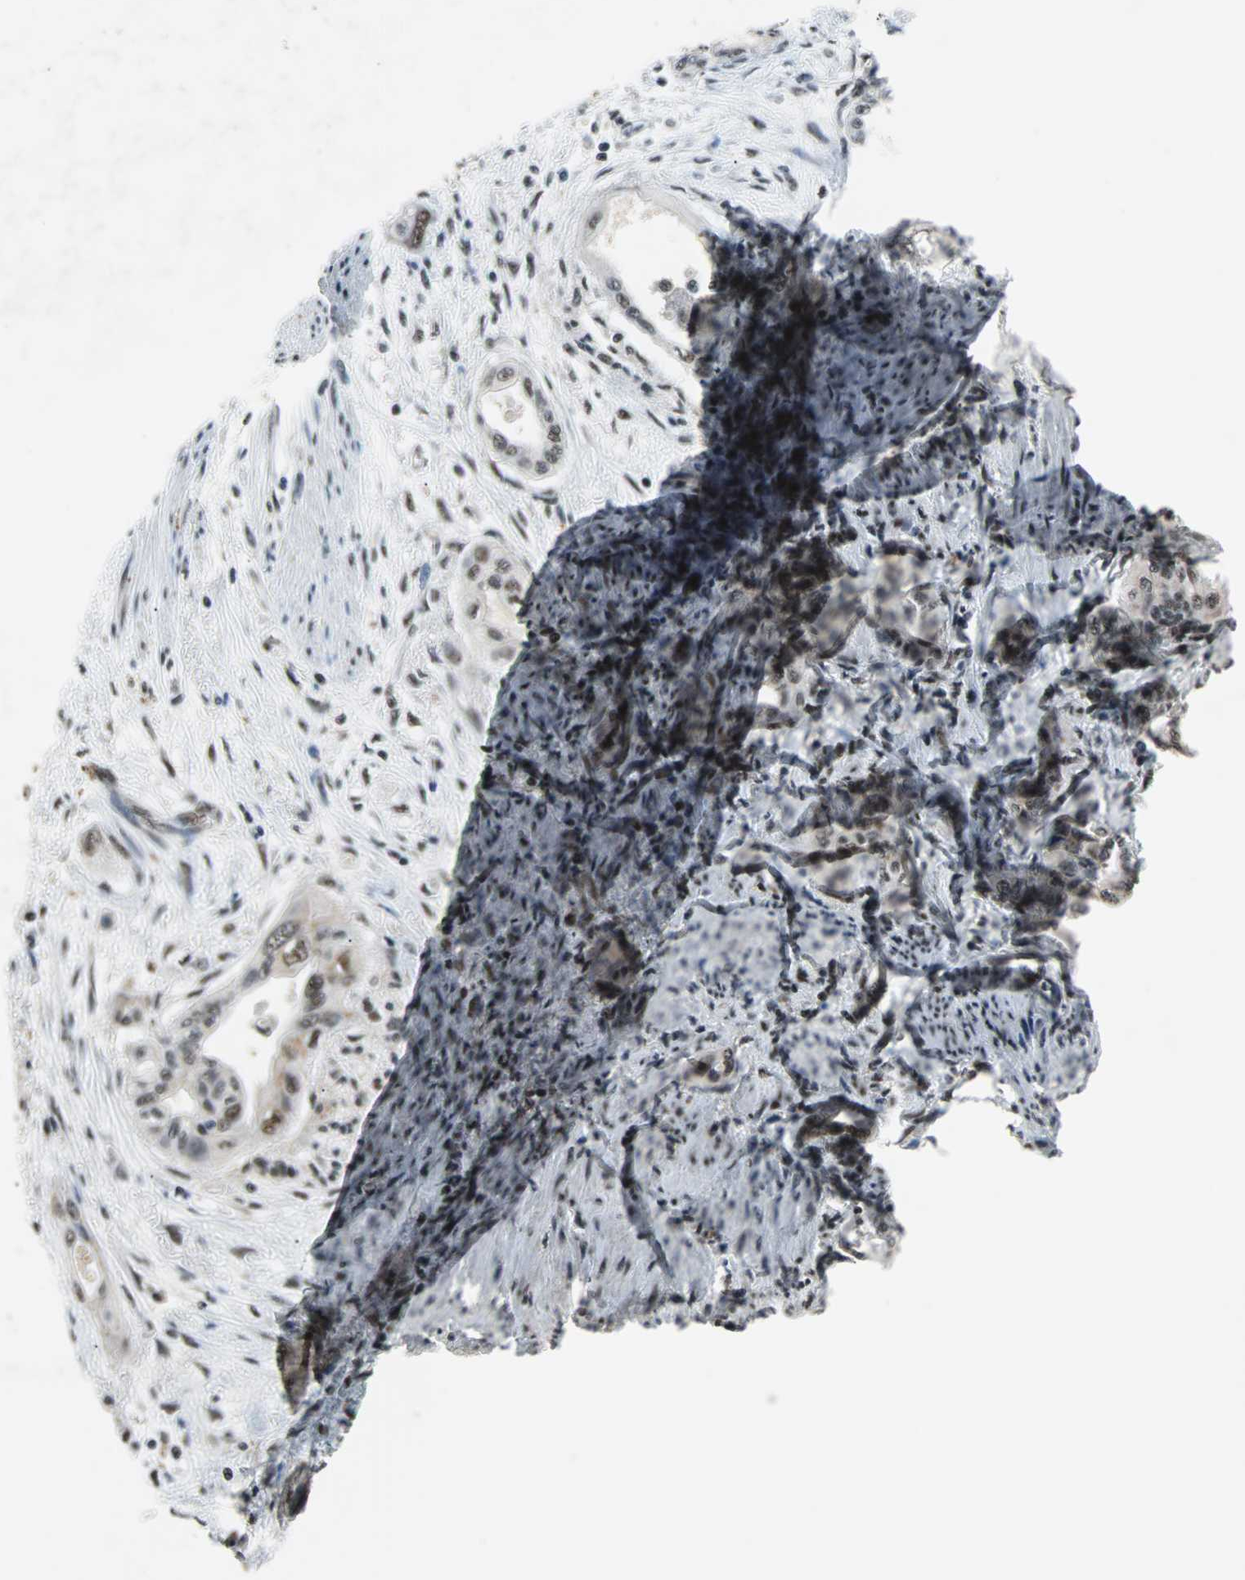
{"staining": {"intensity": "weak", "quantity": "<25%", "location": "nuclear"}, "tissue": "pancreatic cancer", "cell_type": "Tumor cells", "image_type": "cancer", "snomed": [{"axis": "morphology", "description": "Adenocarcinoma, NOS"}, {"axis": "topography", "description": "Pancreas"}], "caption": "Immunohistochemical staining of human pancreatic adenocarcinoma demonstrates no significant staining in tumor cells.", "gene": "USP28", "patient": {"sex": "male", "age": 77}}